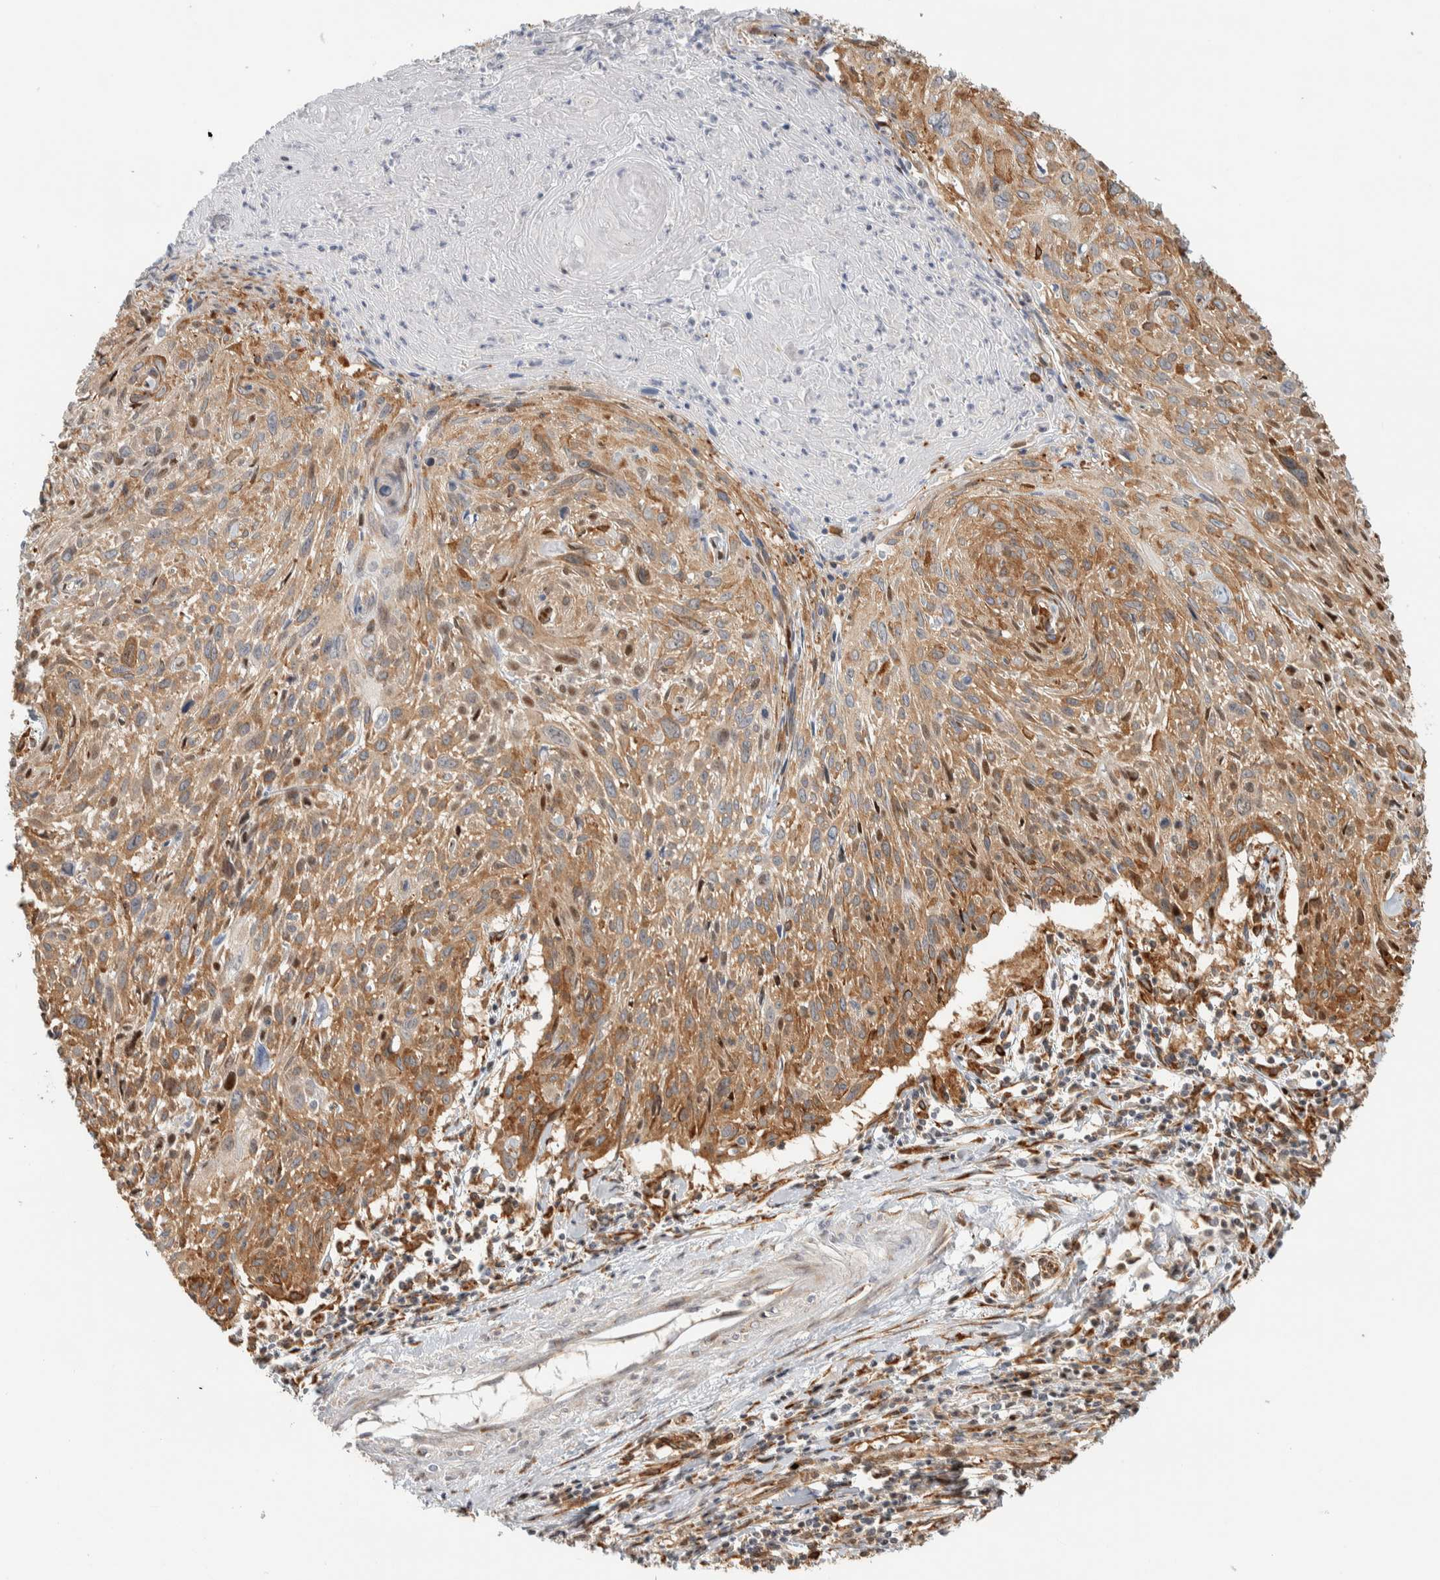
{"staining": {"intensity": "moderate", "quantity": ">75%", "location": "cytoplasmic/membranous"}, "tissue": "cervical cancer", "cell_type": "Tumor cells", "image_type": "cancer", "snomed": [{"axis": "morphology", "description": "Squamous cell carcinoma, NOS"}, {"axis": "topography", "description": "Cervix"}], "caption": "Immunohistochemistry photomicrograph of cervical squamous cell carcinoma stained for a protein (brown), which exhibits medium levels of moderate cytoplasmic/membranous expression in about >75% of tumor cells.", "gene": "LLGL2", "patient": {"sex": "female", "age": 51}}